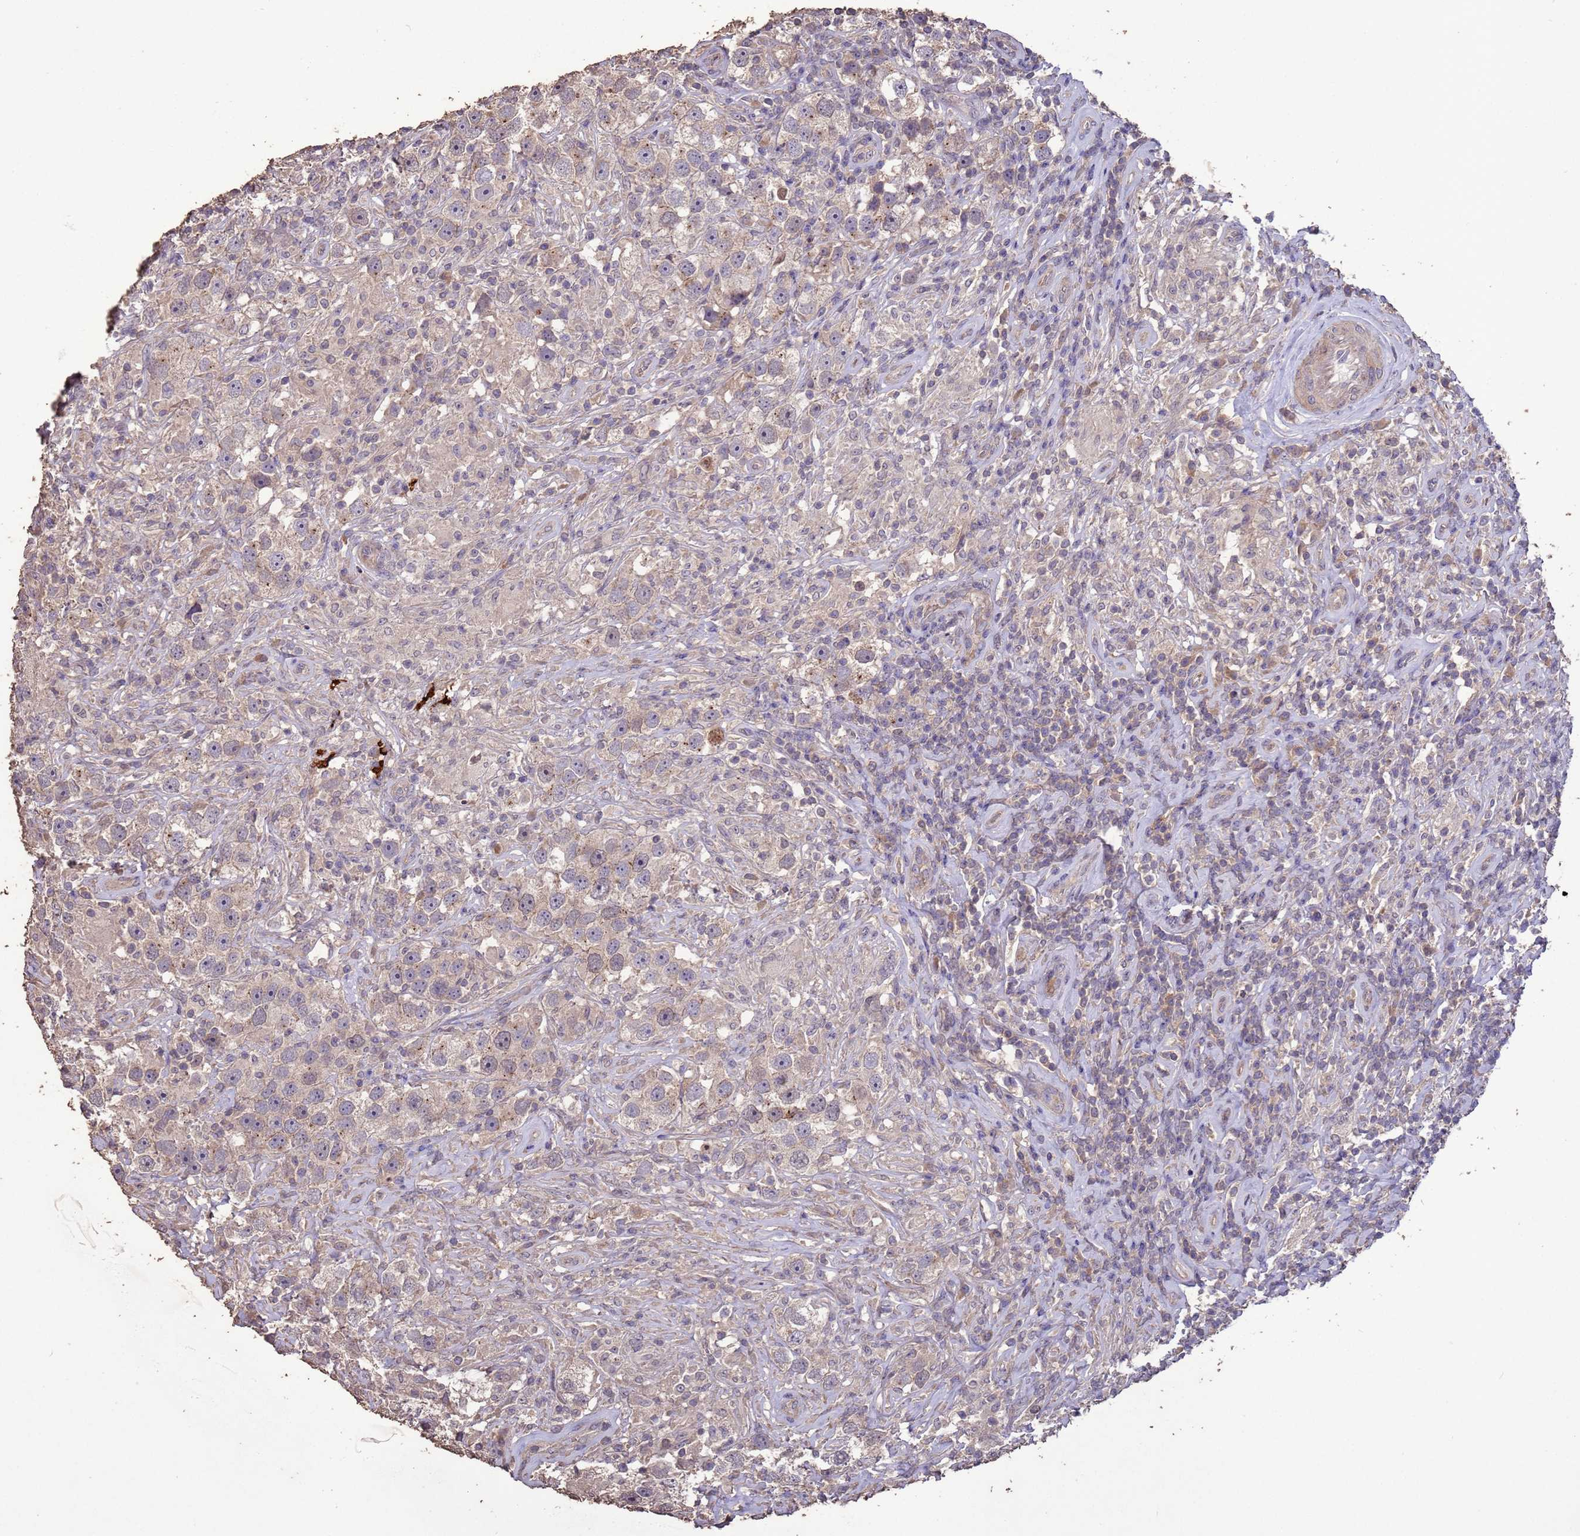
{"staining": {"intensity": "weak", "quantity": "<25%", "location": "cytoplasmic/membranous"}, "tissue": "testis cancer", "cell_type": "Tumor cells", "image_type": "cancer", "snomed": [{"axis": "morphology", "description": "Seminoma, NOS"}, {"axis": "topography", "description": "Testis"}], "caption": "Immunohistochemistry of human testis cancer displays no expression in tumor cells. (DAB (3,3'-diaminobenzidine) immunohistochemistry, high magnification).", "gene": "SLC9B2", "patient": {"sex": "male", "age": 49}}